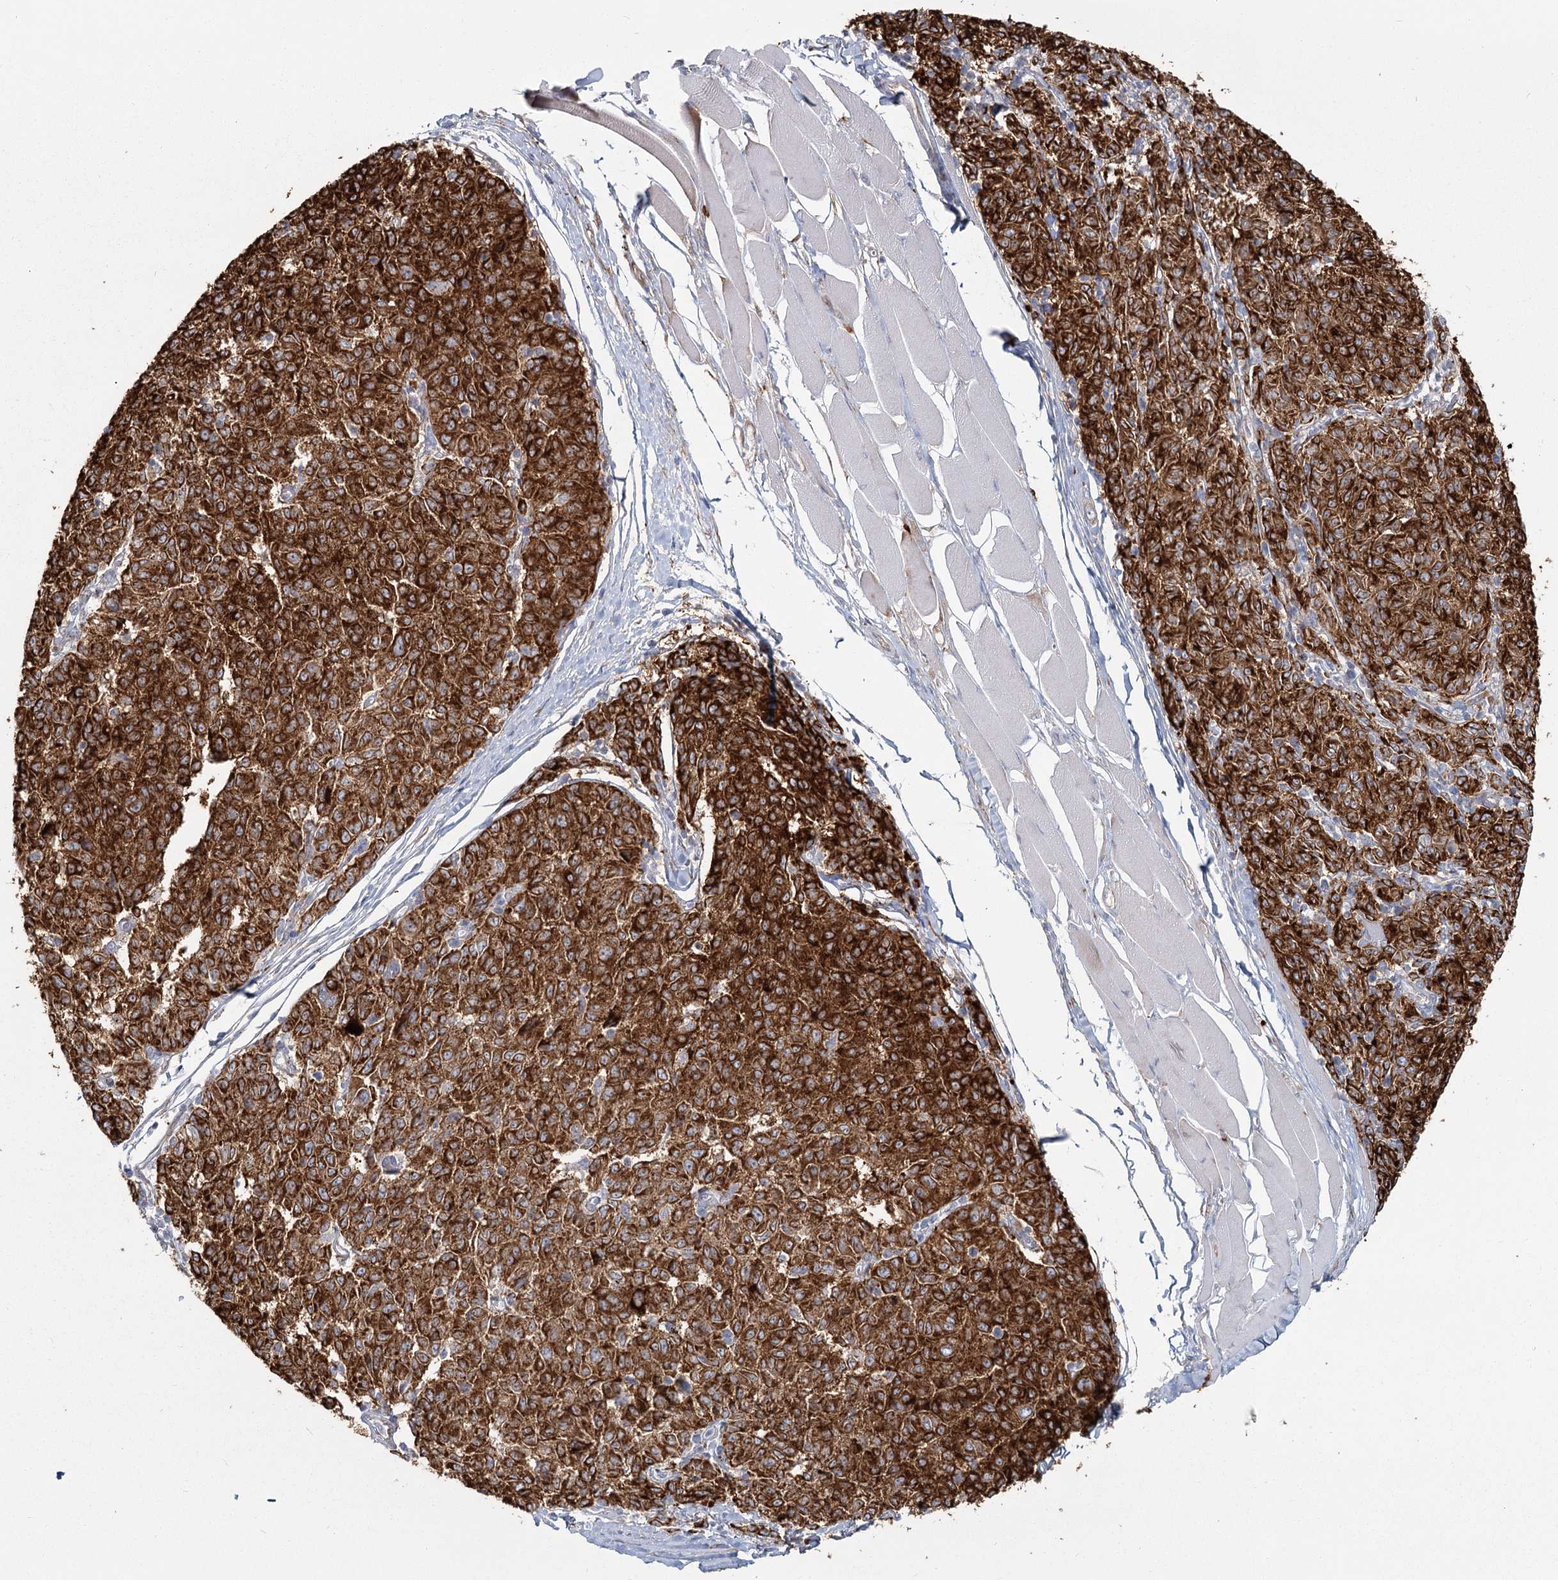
{"staining": {"intensity": "strong", "quantity": ">75%", "location": "cytoplasmic/membranous"}, "tissue": "melanoma", "cell_type": "Tumor cells", "image_type": "cancer", "snomed": [{"axis": "morphology", "description": "Malignant melanoma, NOS"}, {"axis": "topography", "description": "Skin"}], "caption": "Immunohistochemistry (IHC) of melanoma shows high levels of strong cytoplasmic/membranous staining in approximately >75% of tumor cells. The protein is stained brown, and the nuclei are stained in blue (DAB IHC with brightfield microscopy, high magnification).", "gene": "HARS2", "patient": {"sex": "female", "age": 72}}